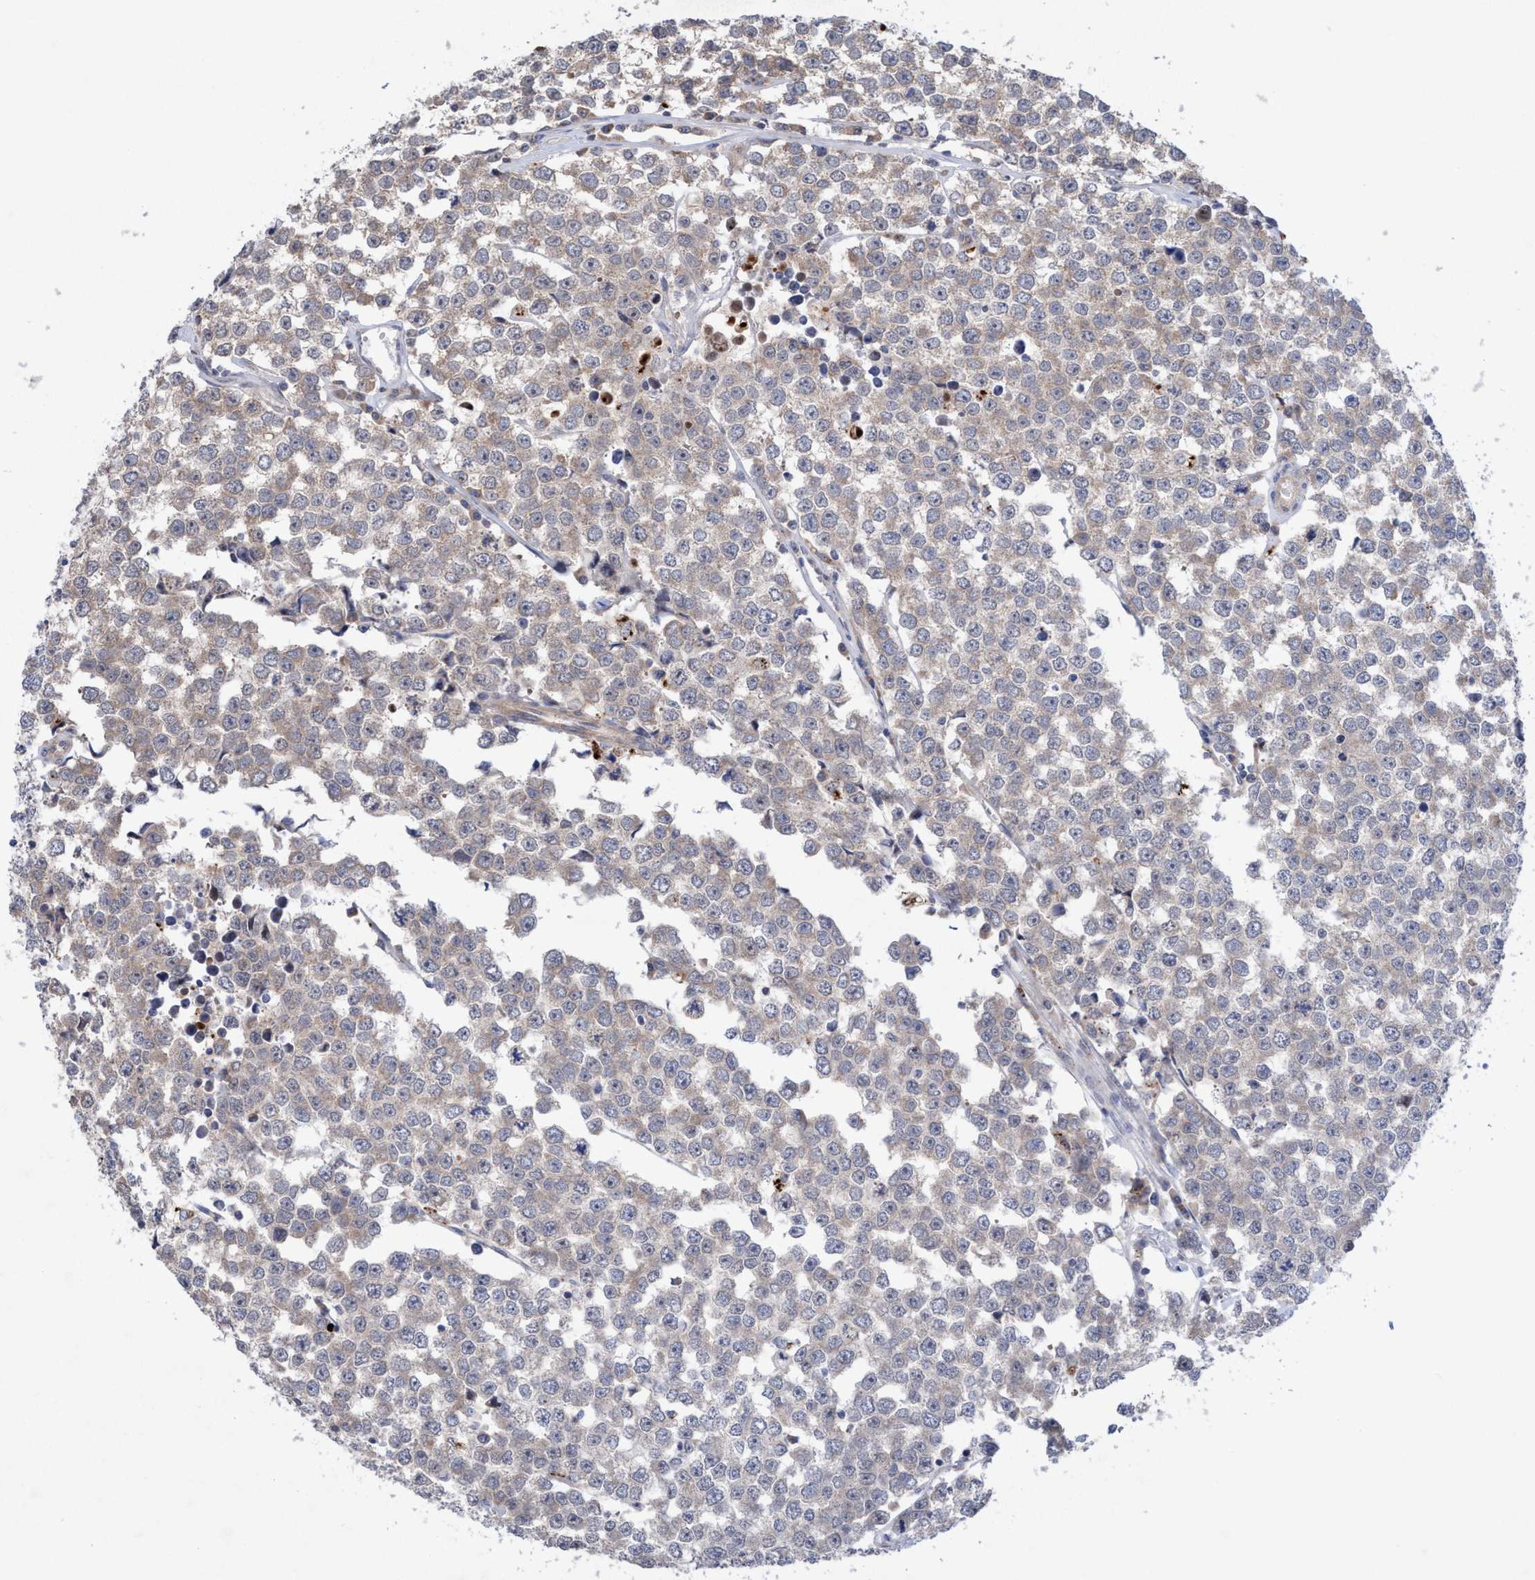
{"staining": {"intensity": "weak", "quantity": "<25%", "location": "cytoplasmic/membranous"}, "tissue": "testis cancer", "cell_type": "Tumor cells", "image_type": "cancer", "snomed": [{"axis": "morphology", "description": "Seminoma, NOS"}, {"axis": "morphology", "description": "Carcinoma, Embryonal, NOS"}, {"axis": "topography", "description": "Testis"}], "caption": "Tumor cells show no significant staining in testis cancer (embryonal carcinoma). (DAB (3,3'-diaminobenzidine) immunohistochemistry with hematoxylin counter stain).", "gene": "P2RY14", "patient": {"sex": "male", "age": 52}}